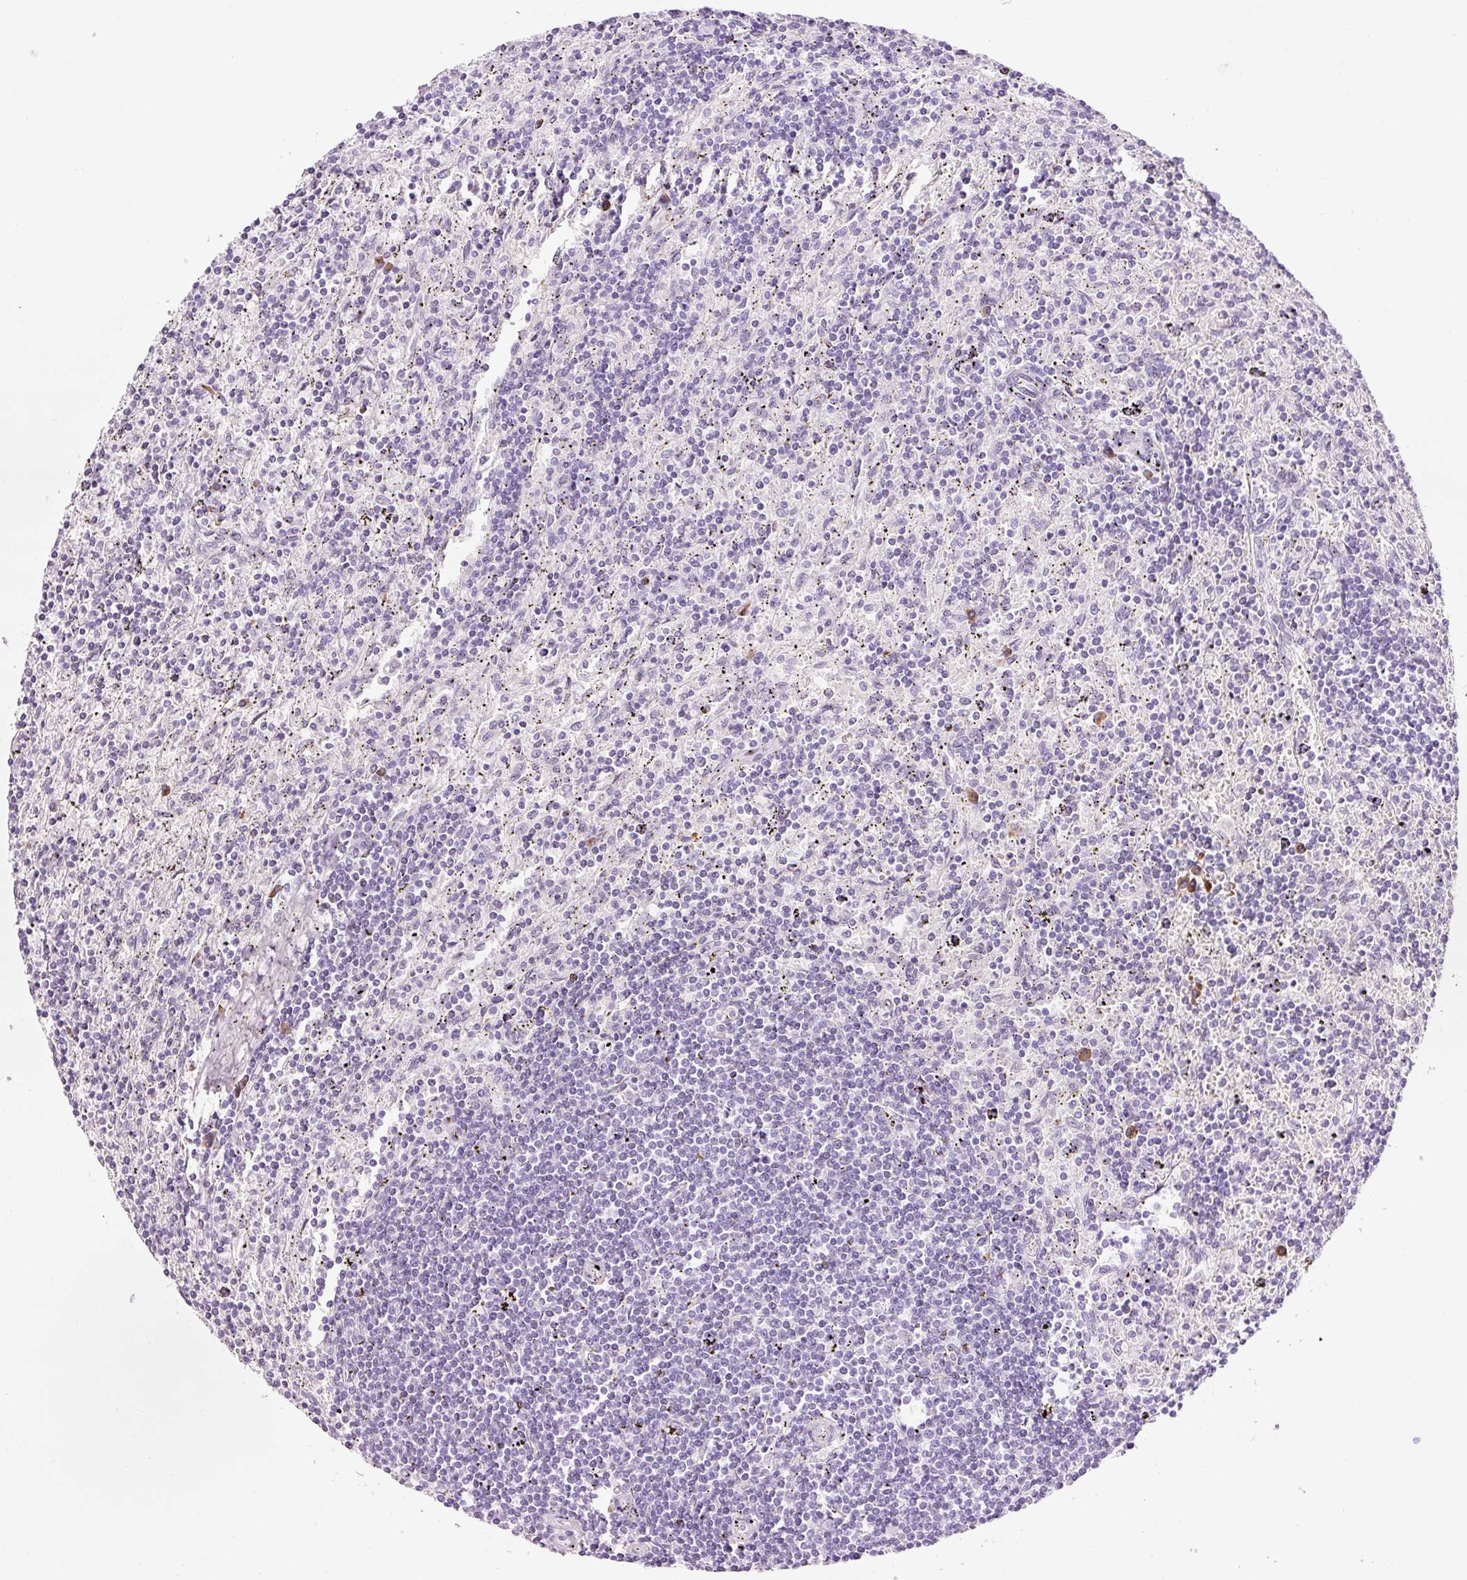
{"staining": {"intensity": "negative", "quantity": "none", "location": "none"}, "tissue": "lymphoma", "cell_type": "Tumor cells", "image_type": "cancer", "snomed": [{"axis": "morphology", "description": "Malignant lymphoma, non-Hodgkin's type, Low grade"}, {"axis": "topography", "description": "Spleen"}], "caption": "IHC micrograph of neoplastic tissue: lymphoma stained with DAB demonstrates no significant protein positivity in tumor cells.", "gene": "KLF1", "patient": {"sex": "male", "age": 76}}